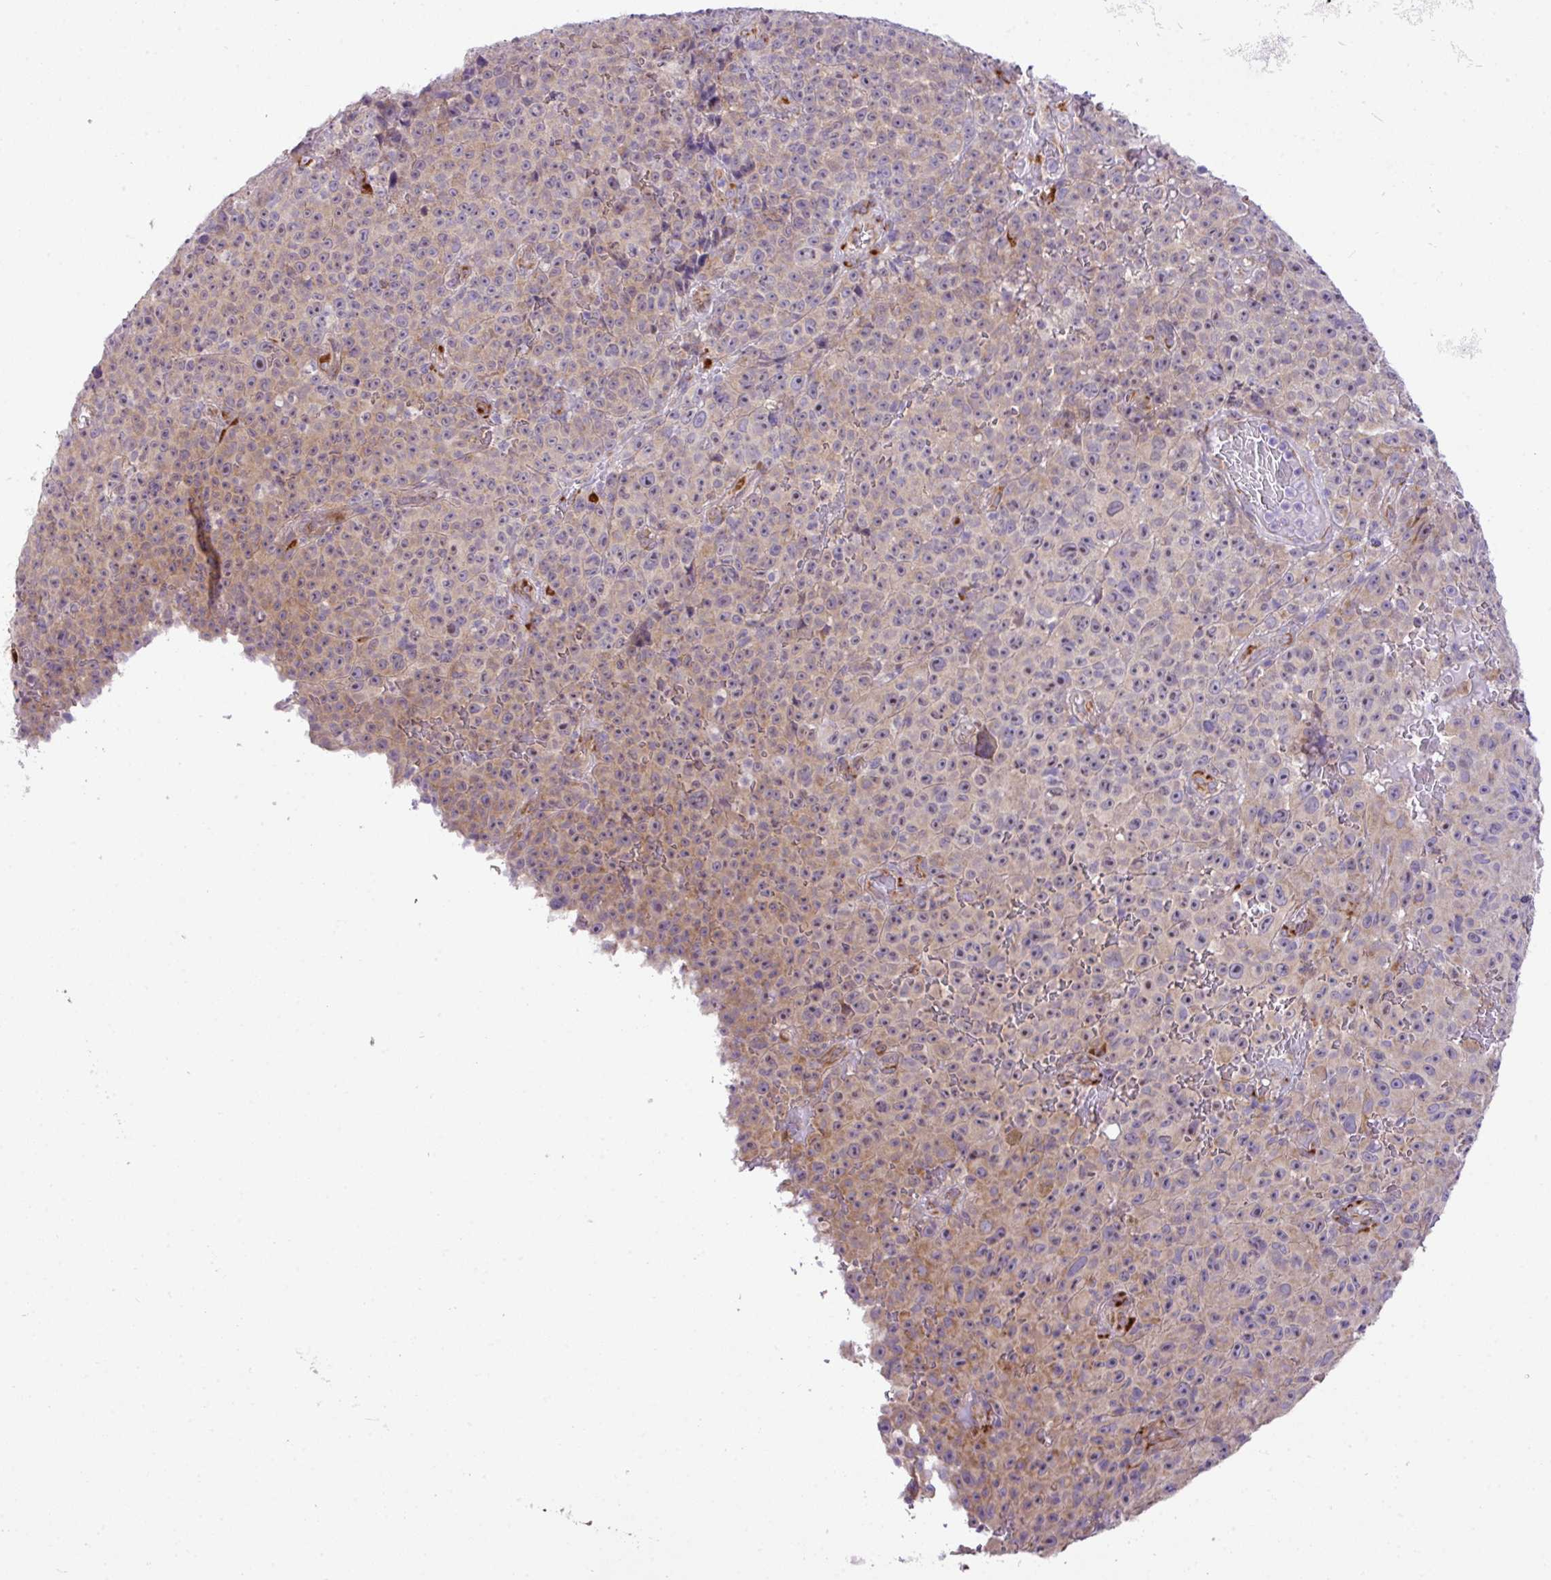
{"staining": {"intensity": "weak", "quantity": "<25%", "location": "cytoplasmic/membranous"}, "tissue": "melanoma", "cell_type": "Tumor cells", "image_type": "cancer", "snomed": [{"axis": "morphology", "description": "Malignant melanoma, NOS"}, {"axis": "topography", "description": "Skin"}], "caption": "Micrograph shows no protein expression in tumor cells of malignant melanoma tissue.", "gene": "CFAP97", "patient": {"sex": "female", "age": 82}}